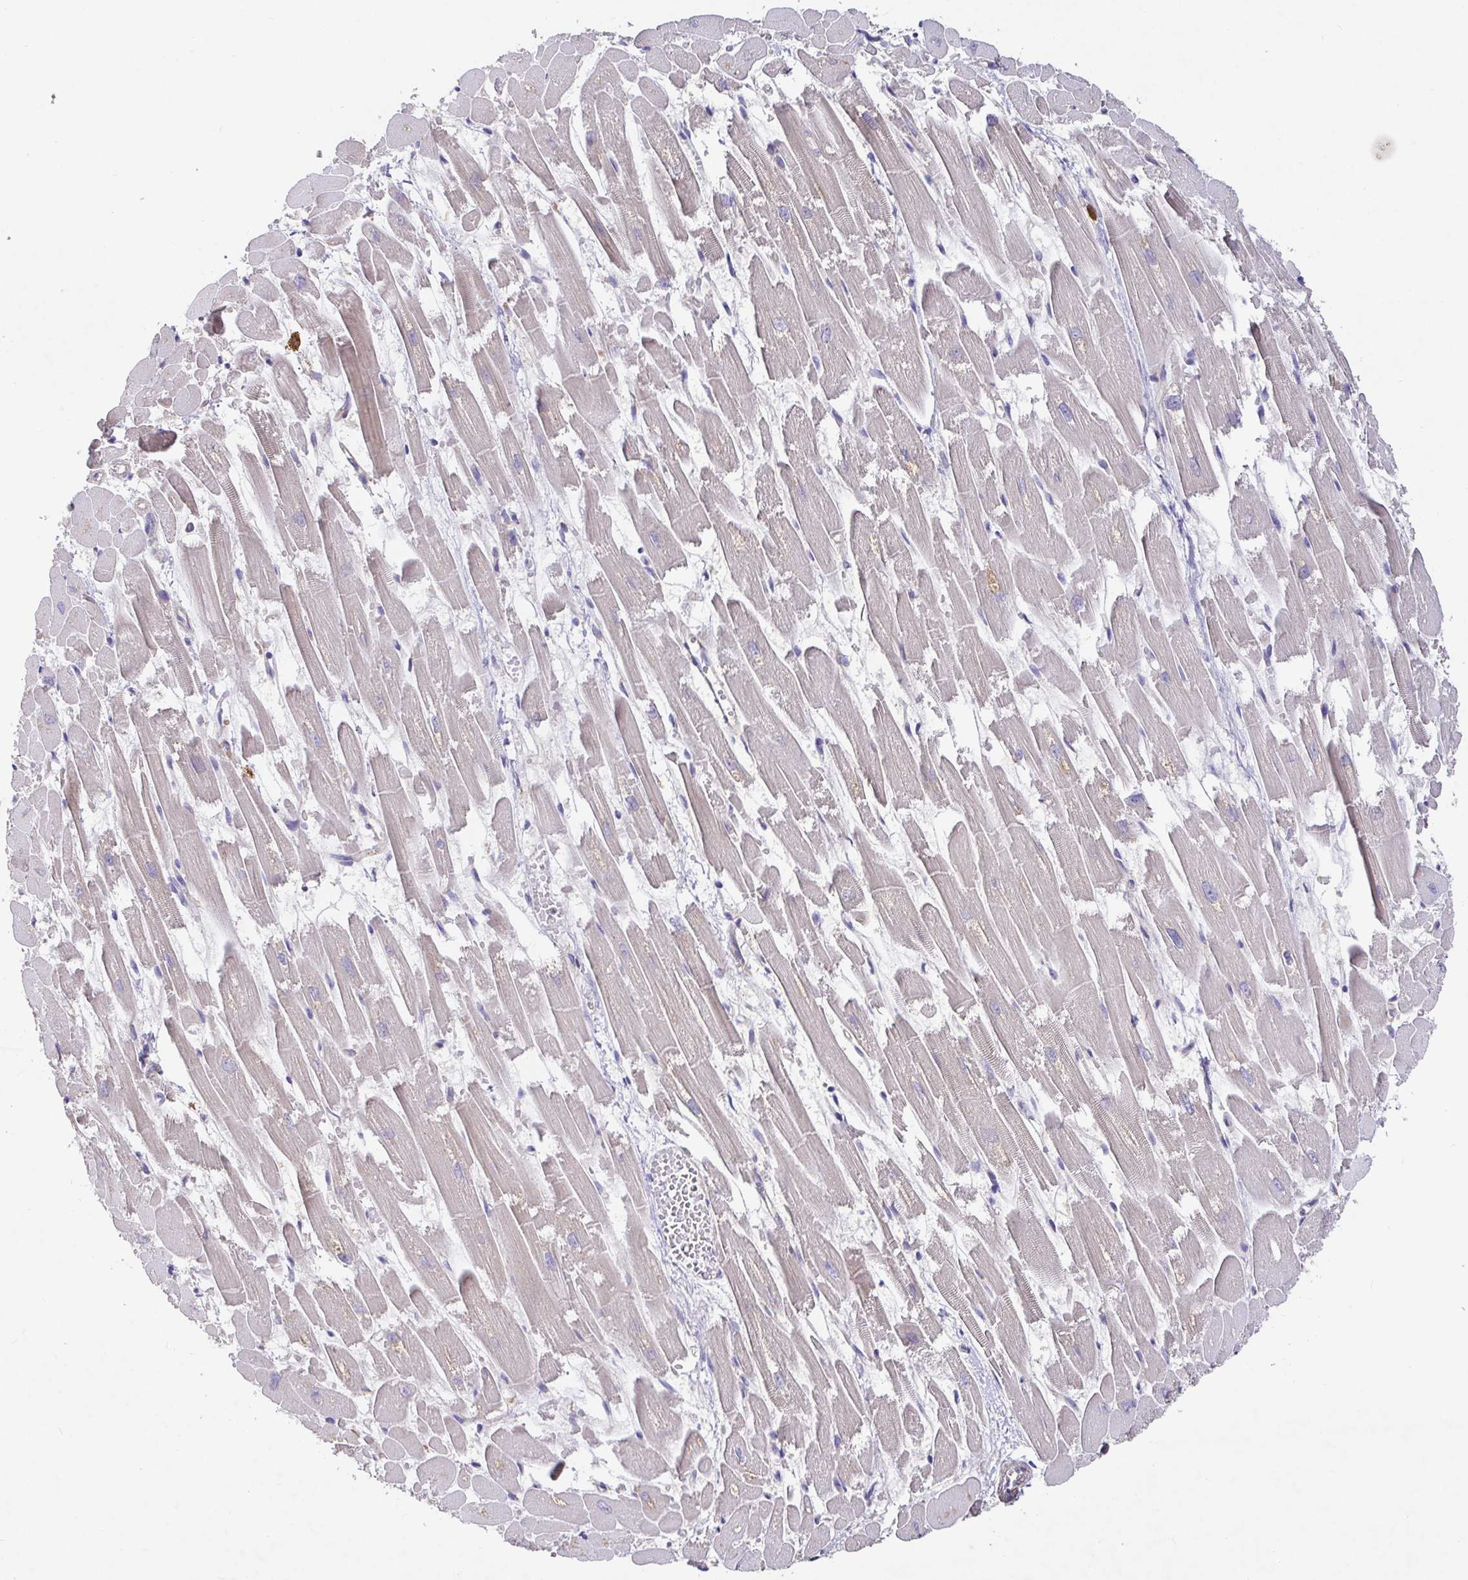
{"staining": {"intensity": "weak", "quantity": "25%-75%", "location": "cytoplasmic/membranous"}, "tissue": "heart muscle", "cell_type": "Cardiomyocytes", "image_type": "normal", "snomed": [{"axis": "morphology", "description": "Normal tissue, NOS"}, {"axis": "topography", "description": "Heart"}], "caption": "Heart muscle stained with DAB immunohistochemistry (IHC) demonstrates low levels of weak cytoplasmic/membranous positivity in about 25%-75% of cardiomyocytes.", "gene": "ELP1", "patient": {"sex": "female", "age": 52}}